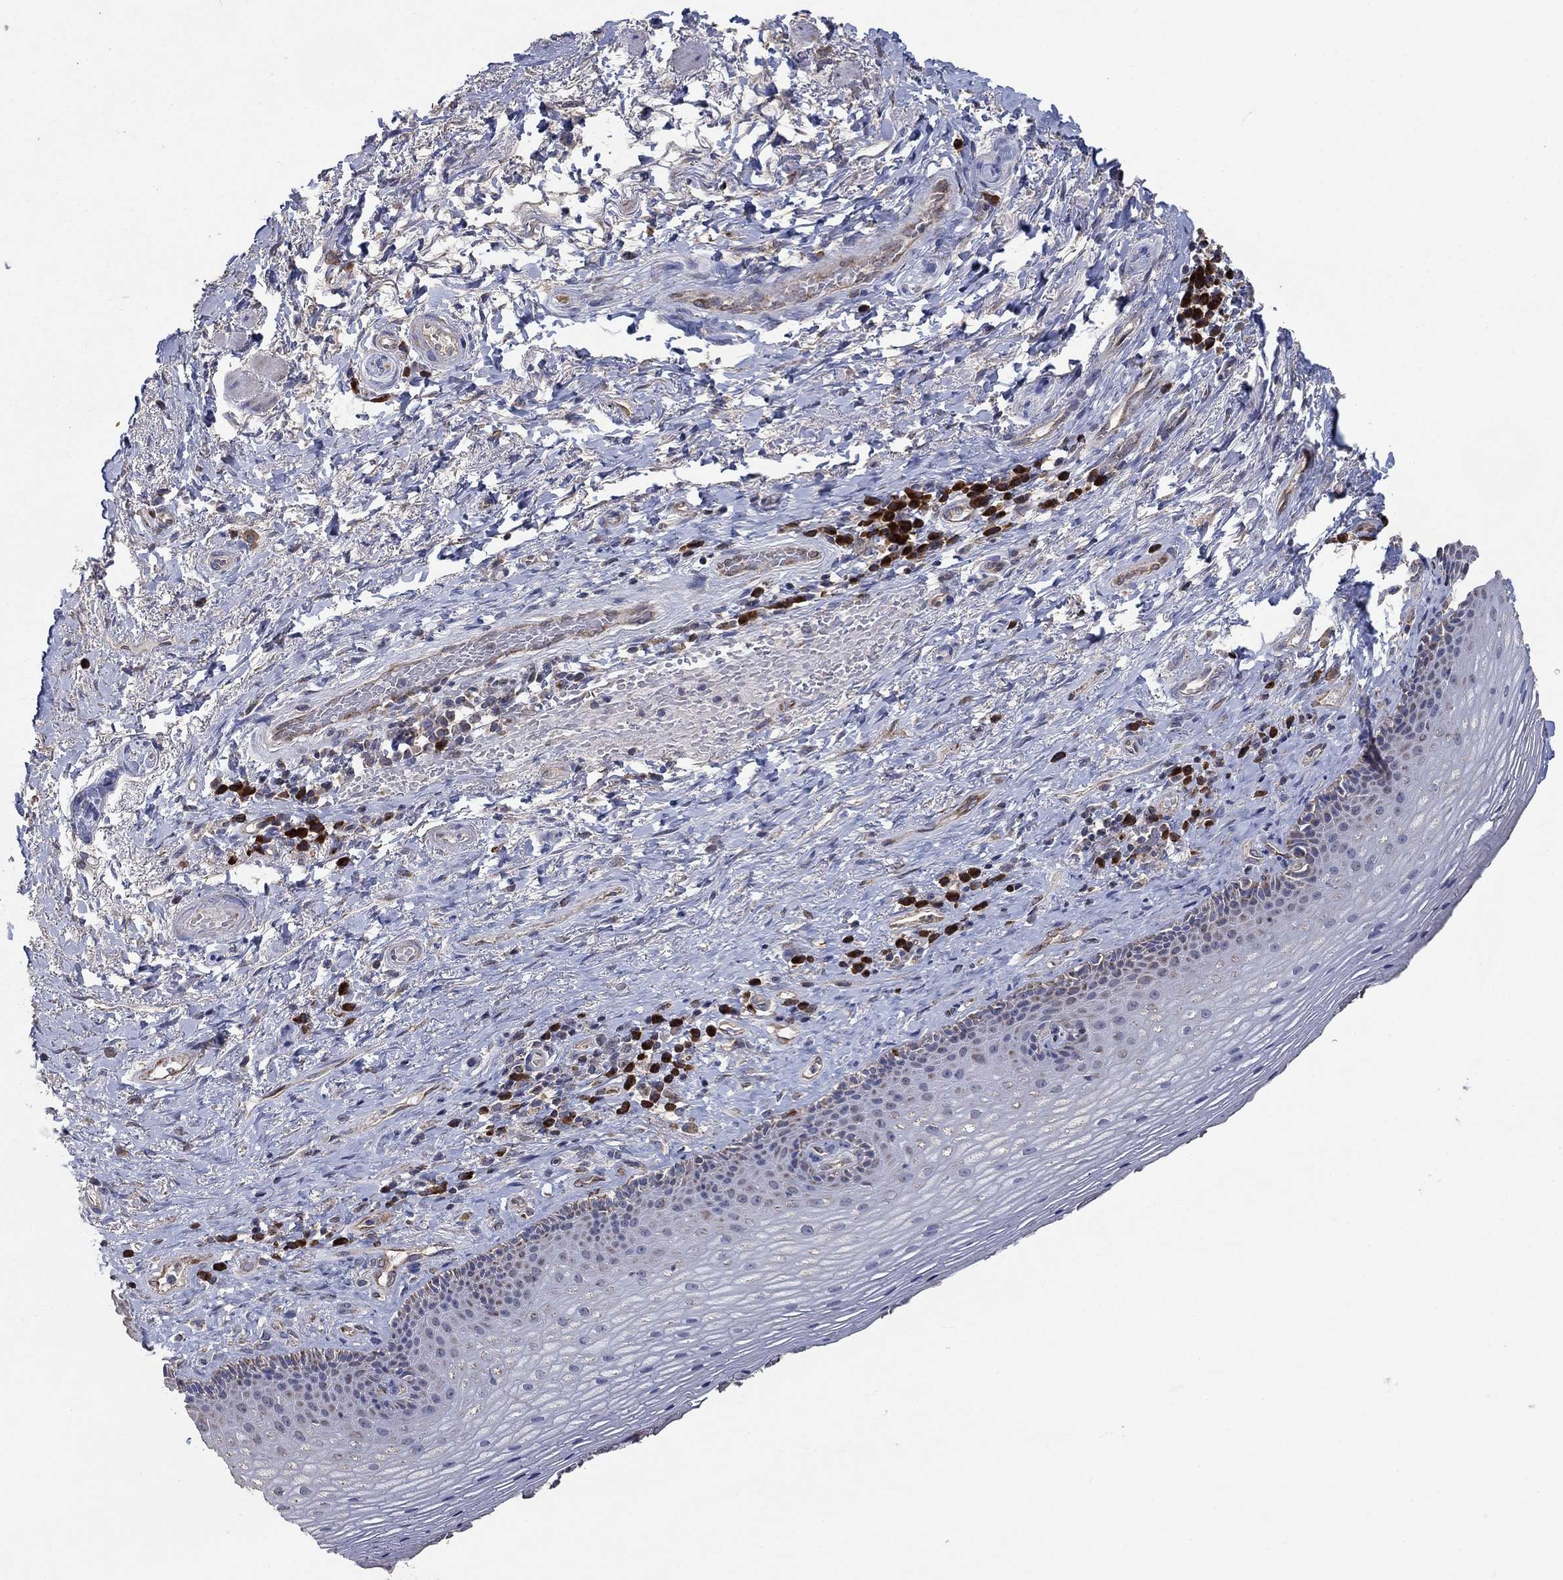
{"staining": {"intensity": "negative", "quantity": "none", "location": "none"}, "tissue": "skin", "cell_type": "Epidermal cells", "image_type": "normal", "snomed": [{"axis": "morphology", "description": "Normal tissue, NOS"}, {"axis": "morphology", "description": "Adenocarcinoma, NOS"}, {"axis": "topography", "description": "Rectum"}, {"axis": "topography", "description": "Anal"}], "caption": "The immunohistochemistry (IHC) micrograph has no significant positivity in epidermal cells of skin.", "gene": "HID1", "patient": {"sex": "female", "age": 68}}